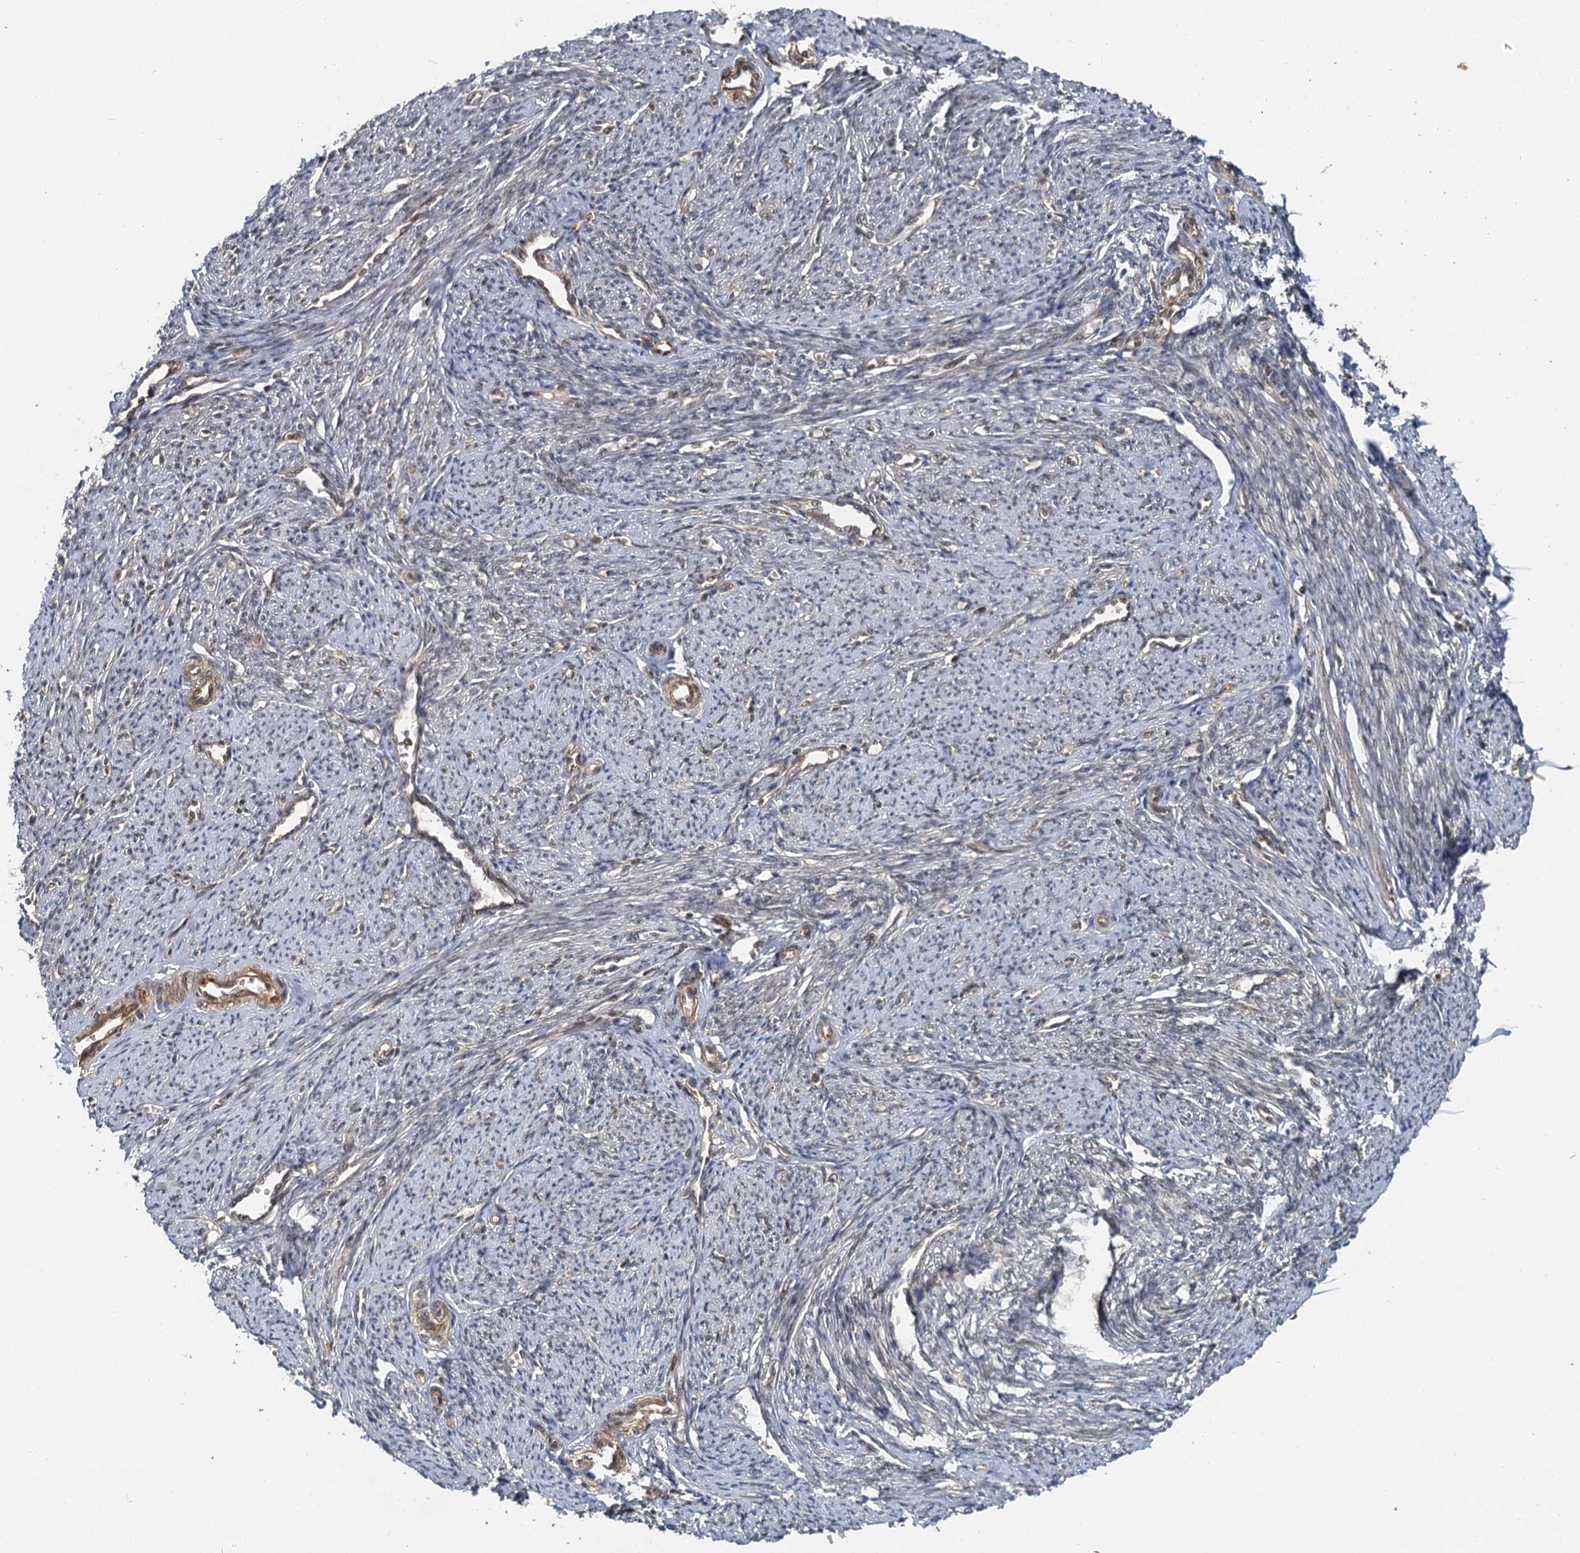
{"staining": {"intensity": "moderate", "quantity": "25%-75%", "location": "cytoplasmic/membranous,nuclear"}, "tissue": "smooth muscle", "cell_type": "Smooth muscle cells", "image_type": "normal", "snomed": [{"axis": "morphology", "description": "Normal tissue, NOS"}, {"axis": "topography", "description": "Smooth muscle"}, {"axis": "topography", "description": "Uterus"}], "caption": "This image demonstrates unremarkable smooth muscle stained with immunohistochemistry (IHC) to label a protein in brown. The cytoplasmic/membranous,nuclear of smooth muscle cells show moderate positivity for the protein. Nuclei are counter-stained blue.", "gene": "ZNF549", "patient": {"sex": "female", "age": 59}}